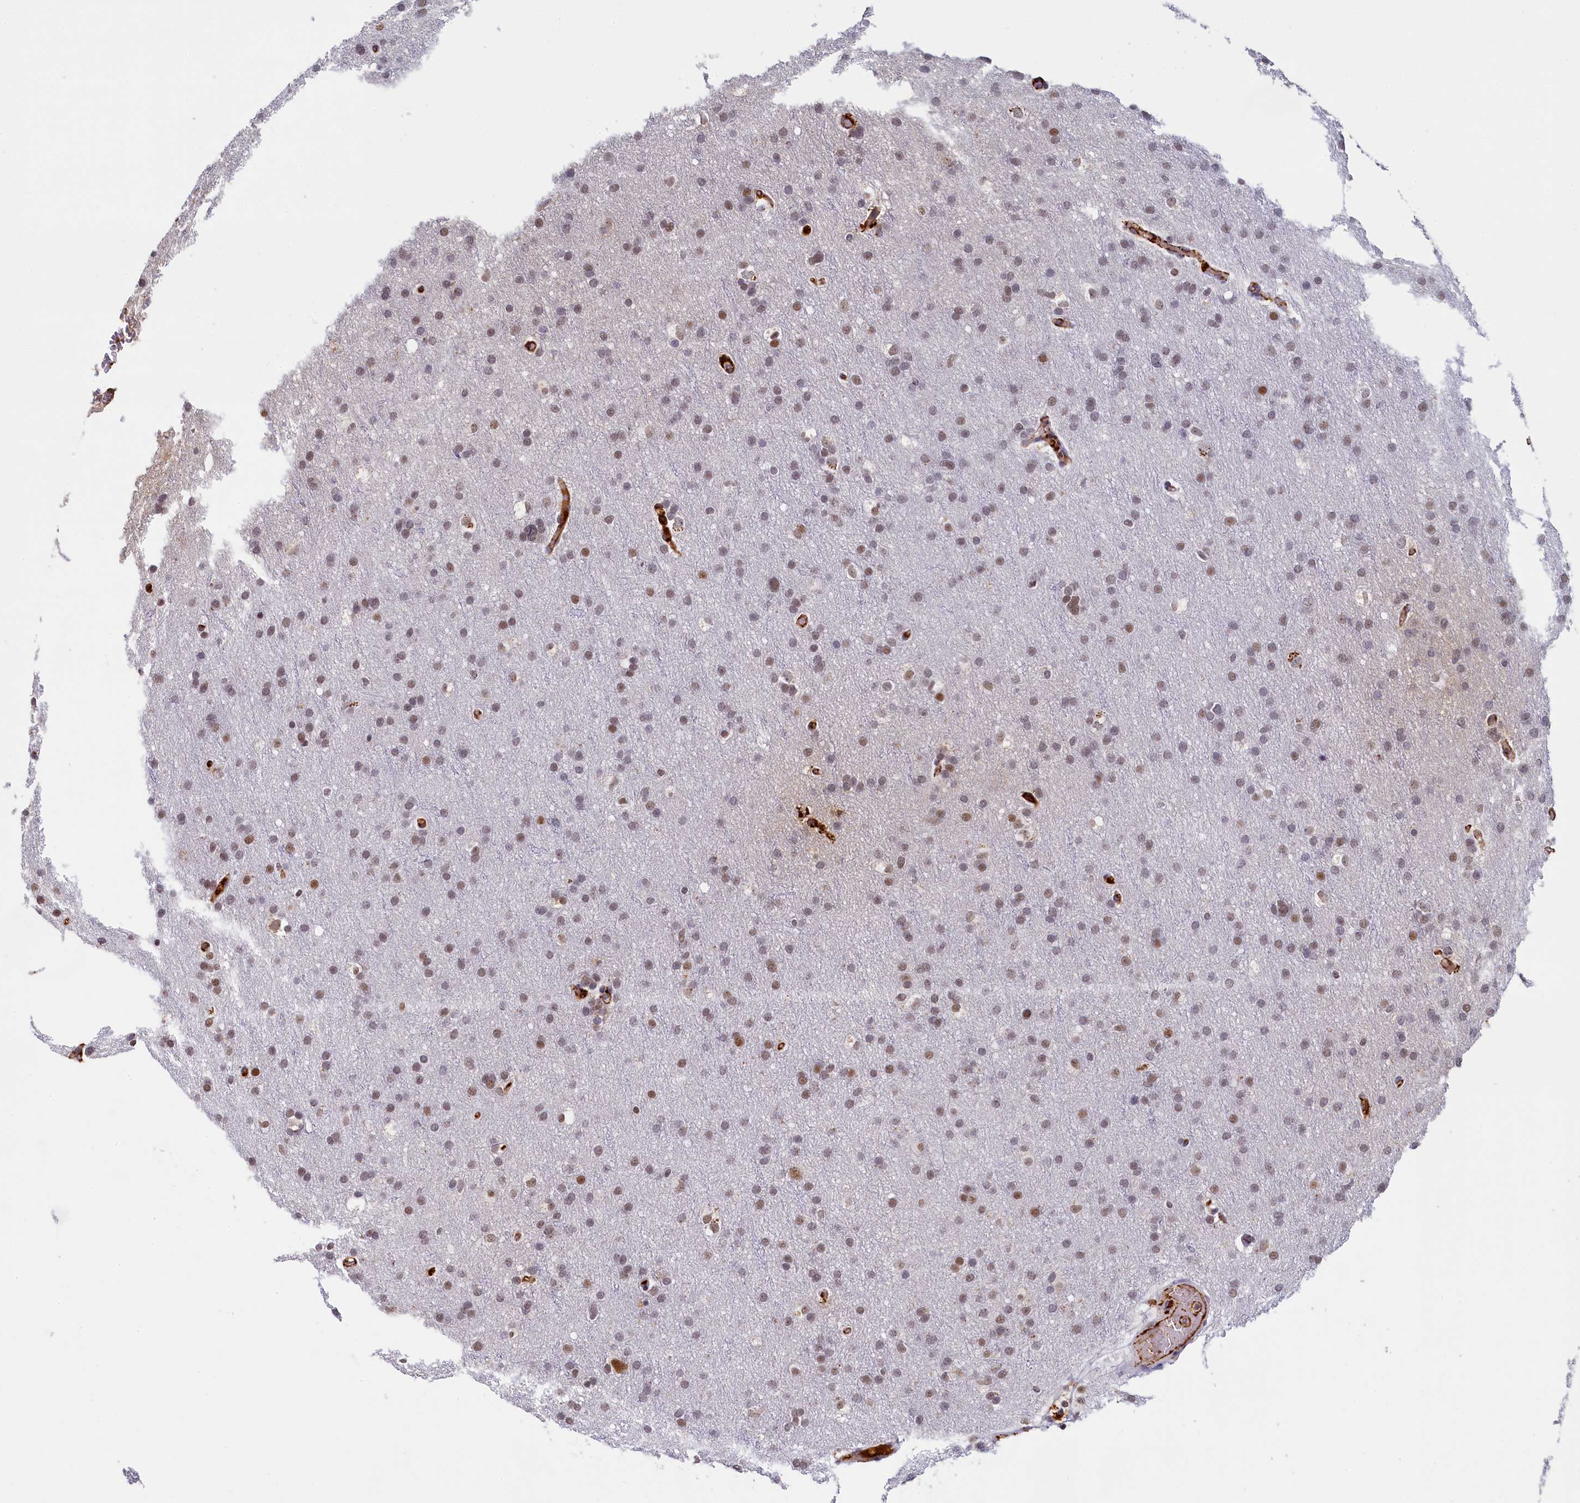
{"staining": {"intensity": "moderate", "quantity": "25%-75%", "location": "nuclear"}, "tissue": "glioma", "cell_type": "Tumor cells", "image_type": "cancer", "snomed": [{"axis": "morphology", "description": "Glioma, malignant, High grade"}, {"axis": "topography", "description": "Cerebral cortex"}], "caption": "Brown immunohistochemical staining in human malignant glioma (high-grade) reveals moderate nuclear expression in approximately 25%-75% of tumor cells.", "gene": "INTS14", "patient": {"sex": "female", "age": 36}}